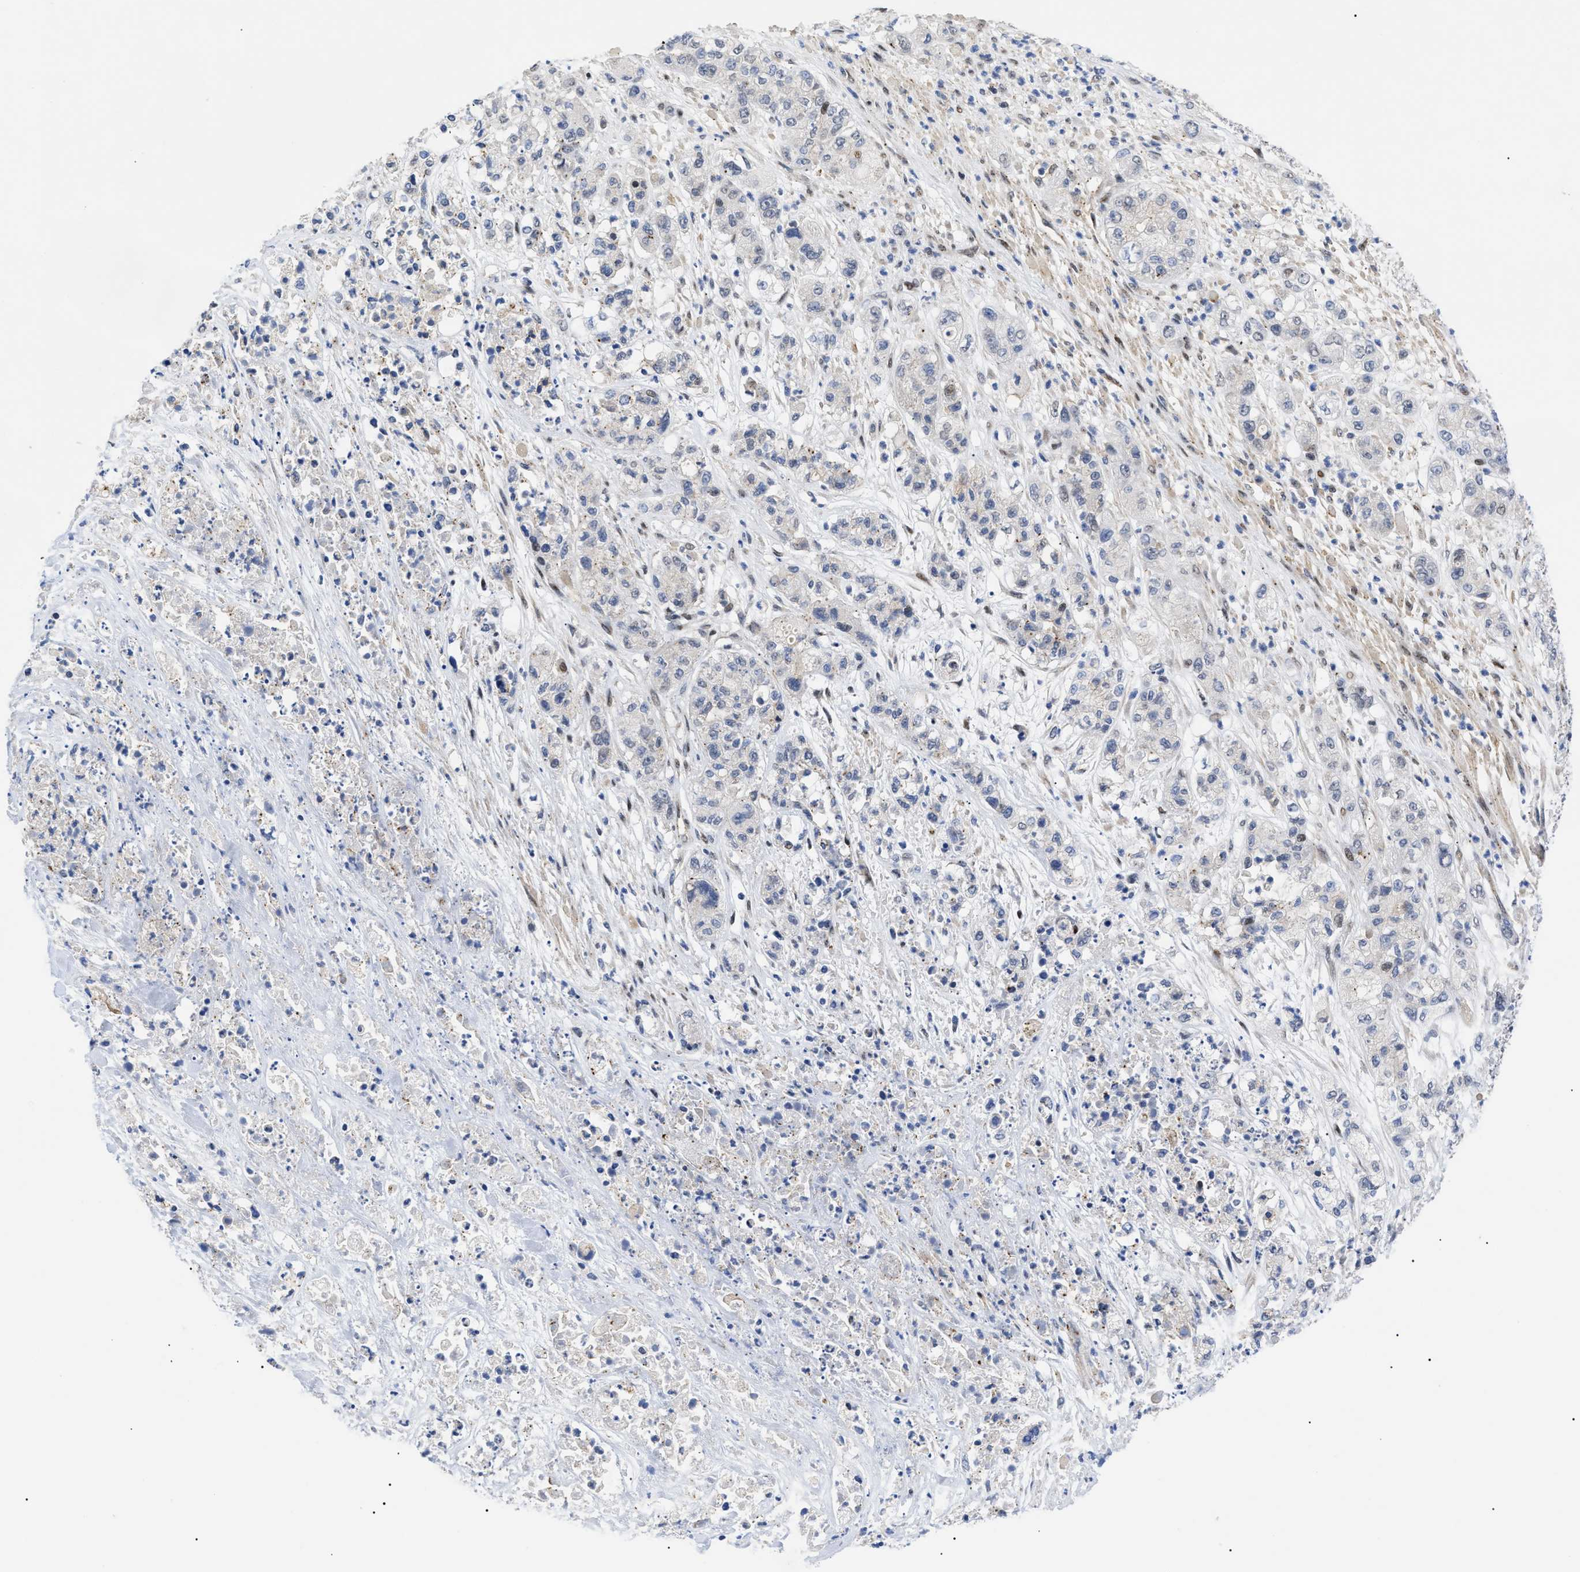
{"staining": {"intensity": "negative", "quantity": "none", "location": "none"}, "tissue": "pancreatic cancer", "cell_type": "Tumor cells", "image_type": "cancer", "snomed": [{"axis": "morphology", "description": "Adenocarcinoma, NOS"}, {"axis": "topography", "description": "Pancreas"}], "caption": "Pancreatic adenocarcinoma was stained to show a protein in brown. There is no significant expression in tumor cells. (DAB IHC visualized using brightfield microscopy, high magnification).", "gene": "SFXN5", "patient": {"sex": "female", "age": 78}}